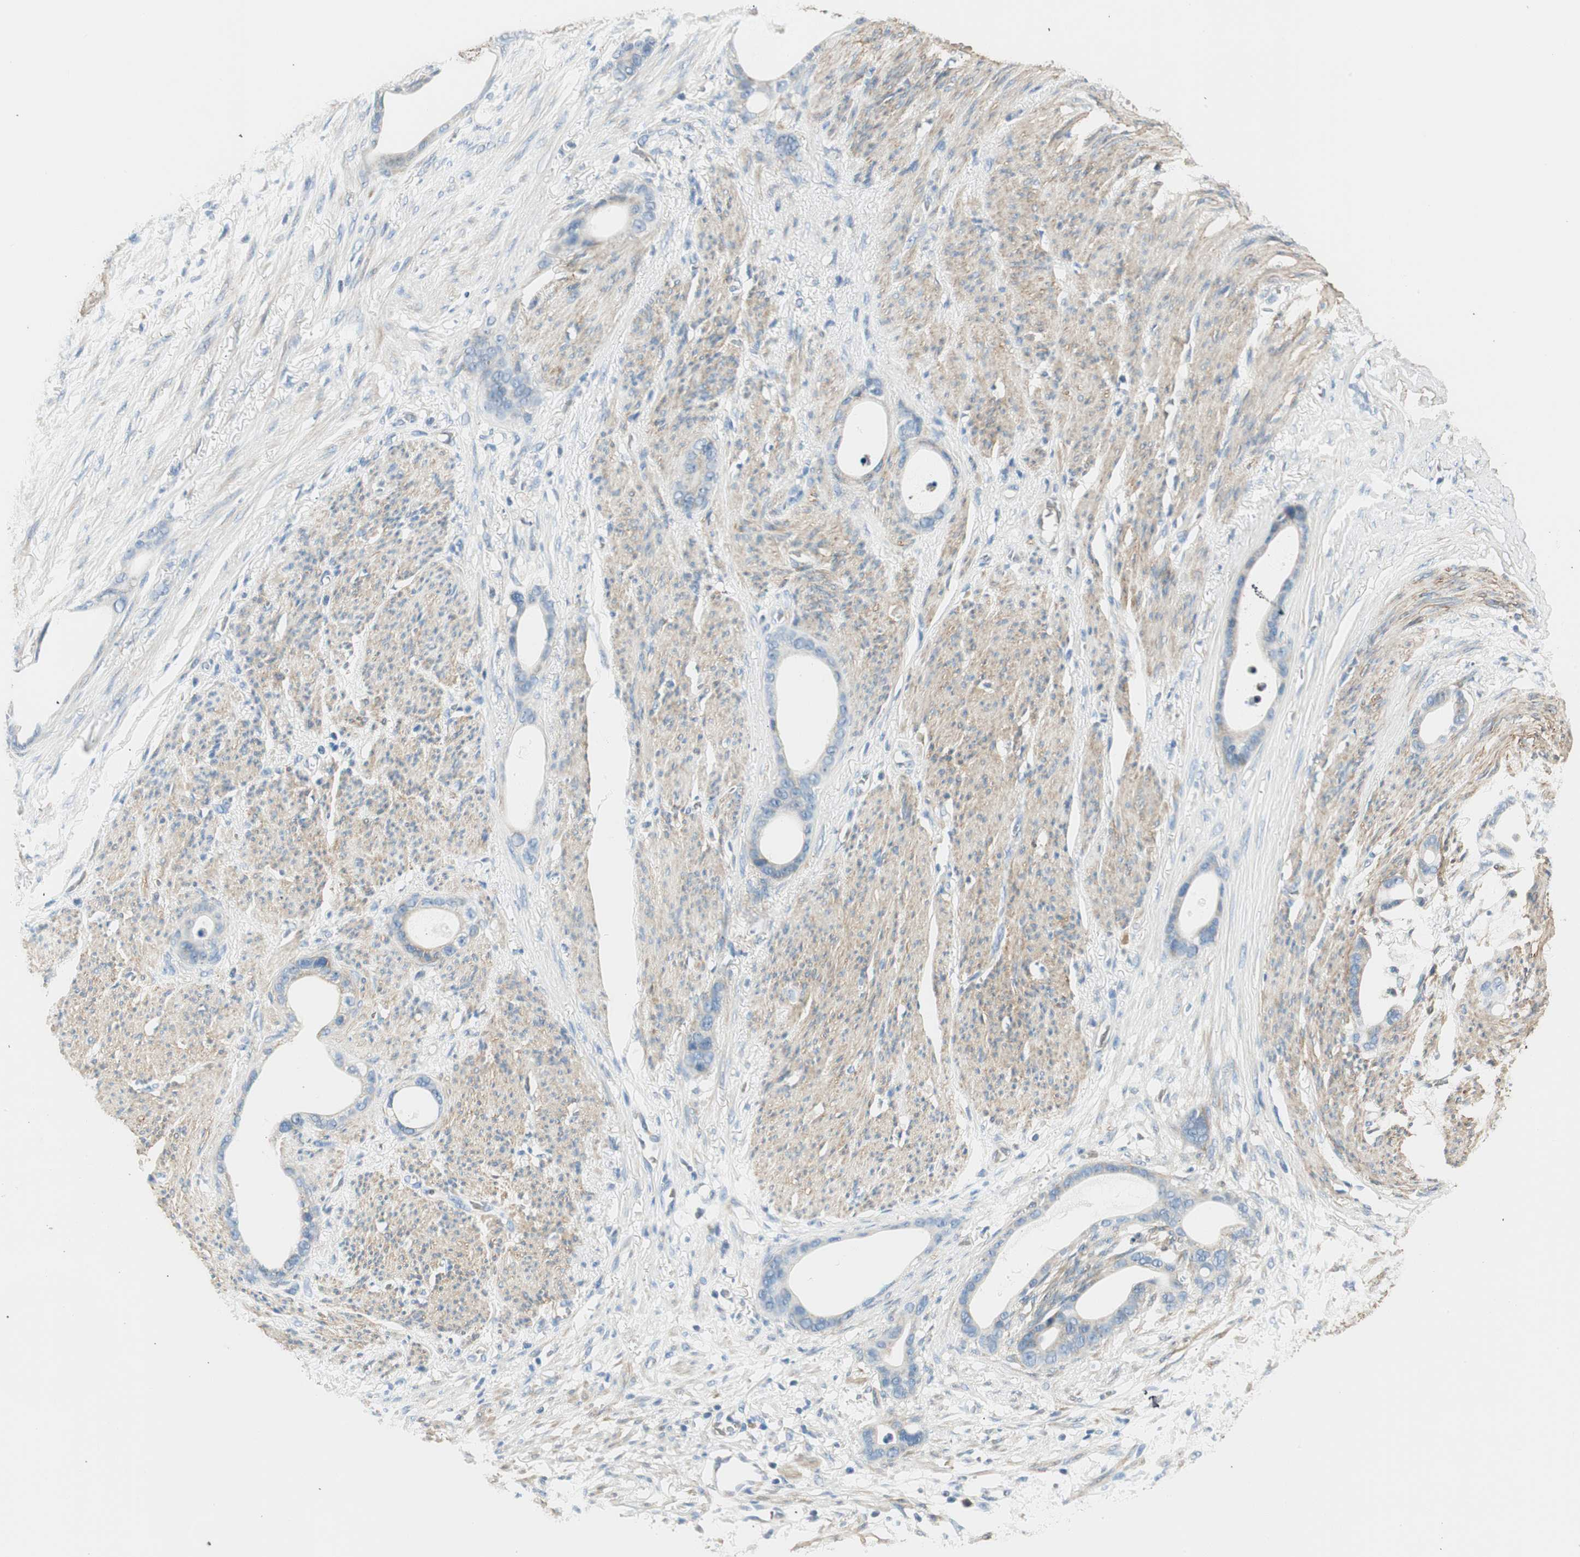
{"staining": {"intensity": "negative", "quantity": "none", "location": "none"}, "tissue": "stomach cancer", "cell_type": "Tumor cells", "image_type": "cancer", "snomed": [{"axis": "morphology", "description": "Adenocarcinoma, NOS"}, {"axis": "topography", "description": "Stomach"}], "caption": "Protein analysis of stomach adenocarcinoma exhibits no significant expression in tumor cells.", "gene": "RORB", "patient": {"sex": "female", "age": 75}}